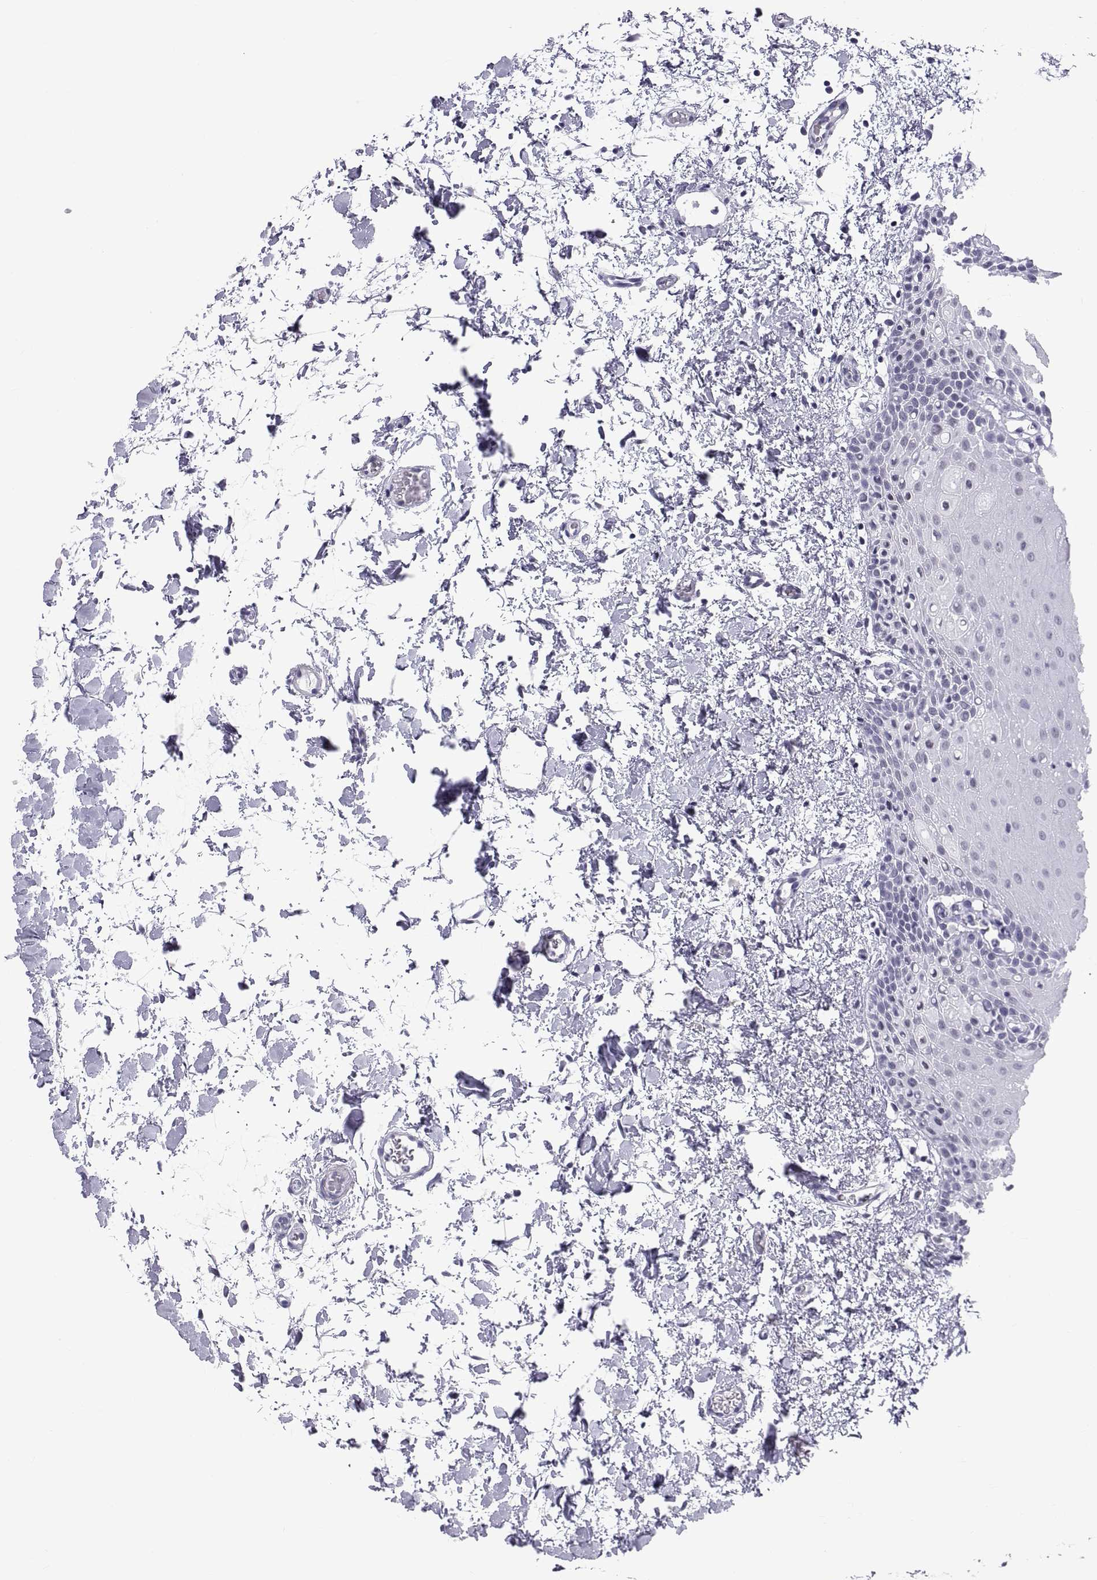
{"staining": {"intensity": "negative", "quantity": "none", "location": "none"}, "tissue": "oral mucosa", "cell_type": "Squamous epithelial cells", "image_type": "normal", "snomed": [{"axis": "morphology", "description": "Normal tissue, NOS"}, {"axis": "topography", "description": "Oral tissue"}], "caption": "Immunohistochemistry micrograph of normal oral mucosa: oral mucosa stained with DAB shows no significant protein positivity in squamous epithelial cells.", "gene": "NEUROD6", "patient": {"sex": "male", "age": 81}}